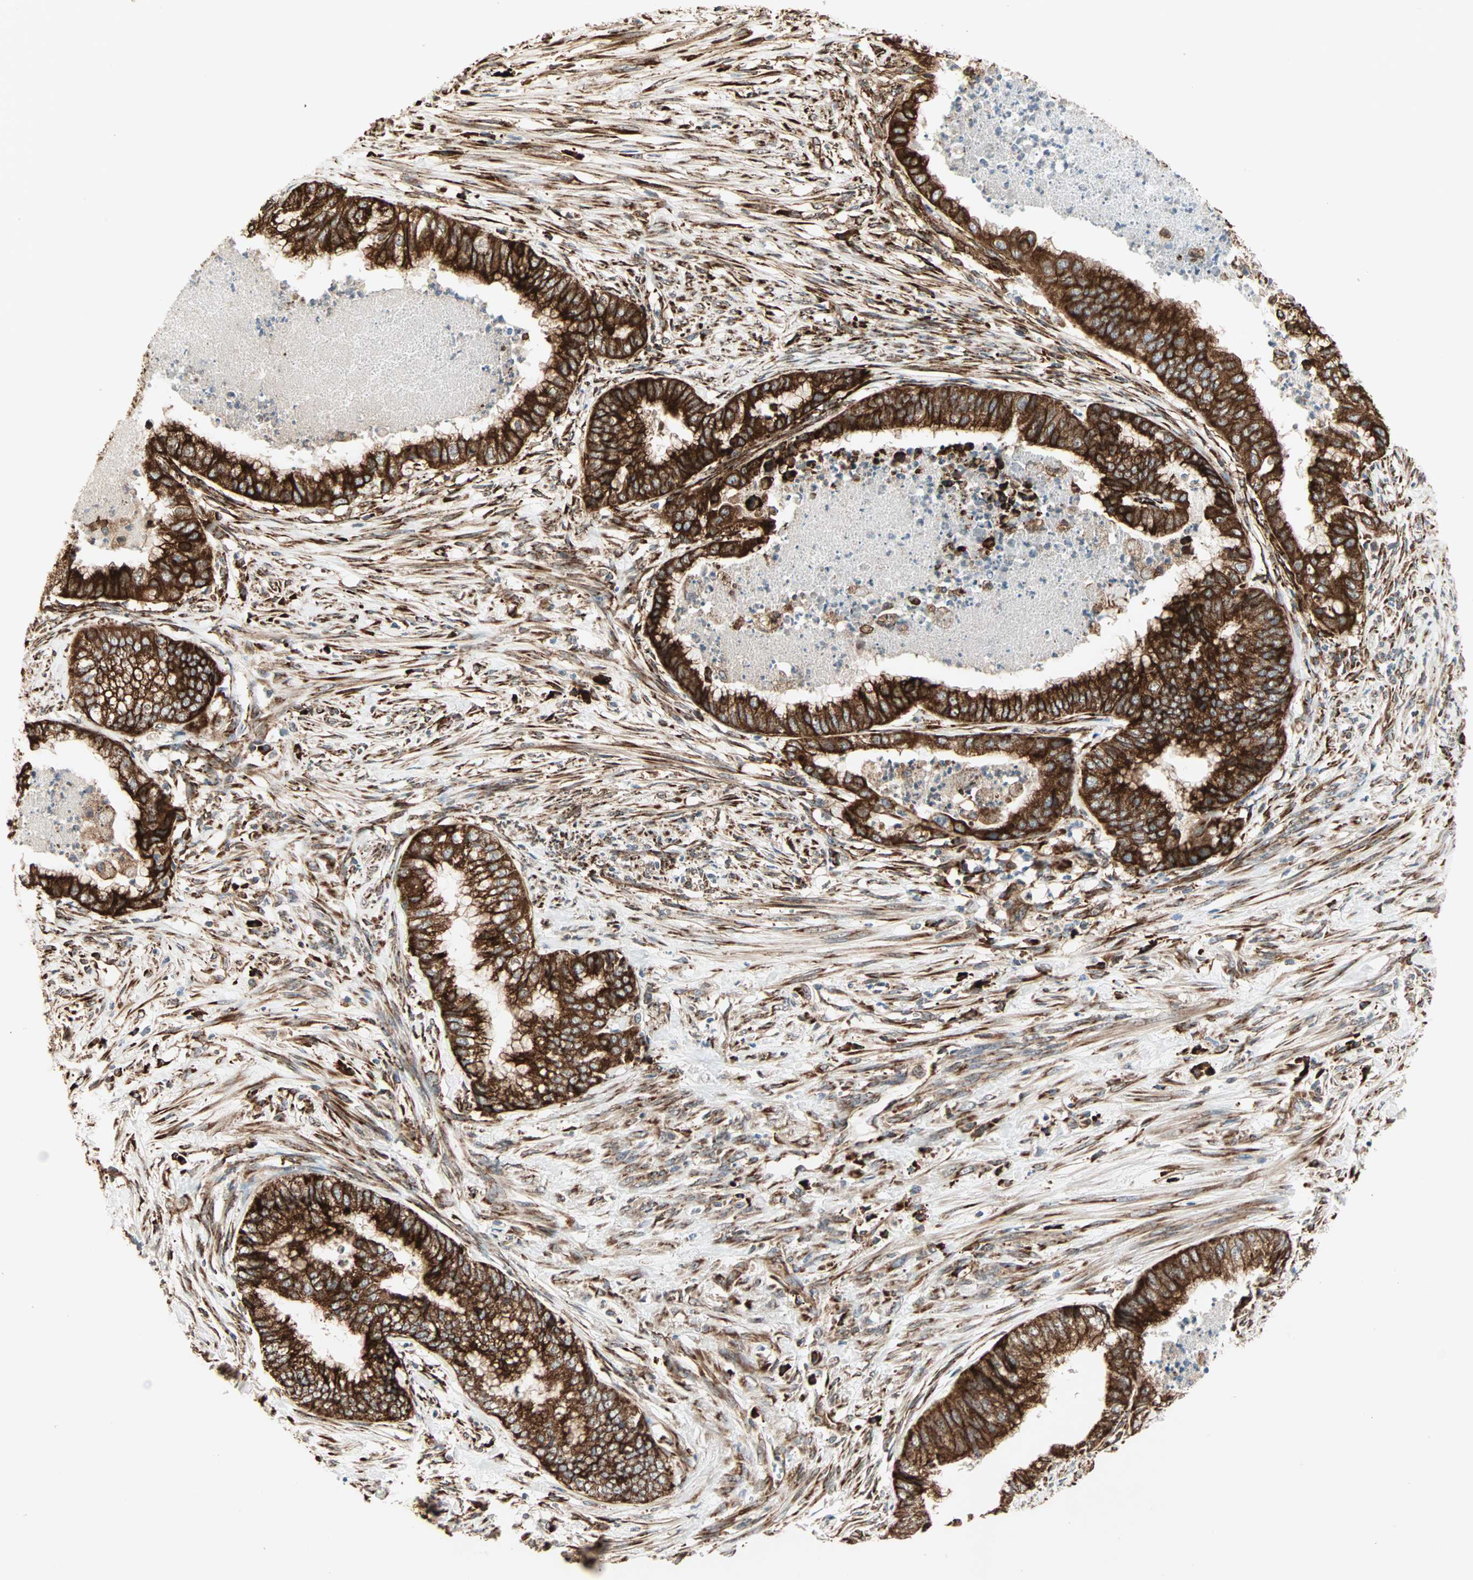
{"staining": {"intensity": "strong", "quantity": ">75%", "location": "cytoplasmic/membranous"}, "tissue": "endometrial cancer", "cell_type": "Tumor cells", "image_type": "cancer", "snomed": [{"axis": "morphology", "description": "Necrosis, NOS"}, {"axis": "morphology", "description": "Adenocarcinoma, NOS"}, {"axis": "topography", "description": "Endometrium"}], "caption": "This photomicrograph reveals immunohistochemistry staining of endometrial adenocarcinoma, with high strong cytoplasmic/membranous staining in approximately >75% of tumor cells.", "gene": "P4HA1", "patient": {"sex": "female", "age": 79}}